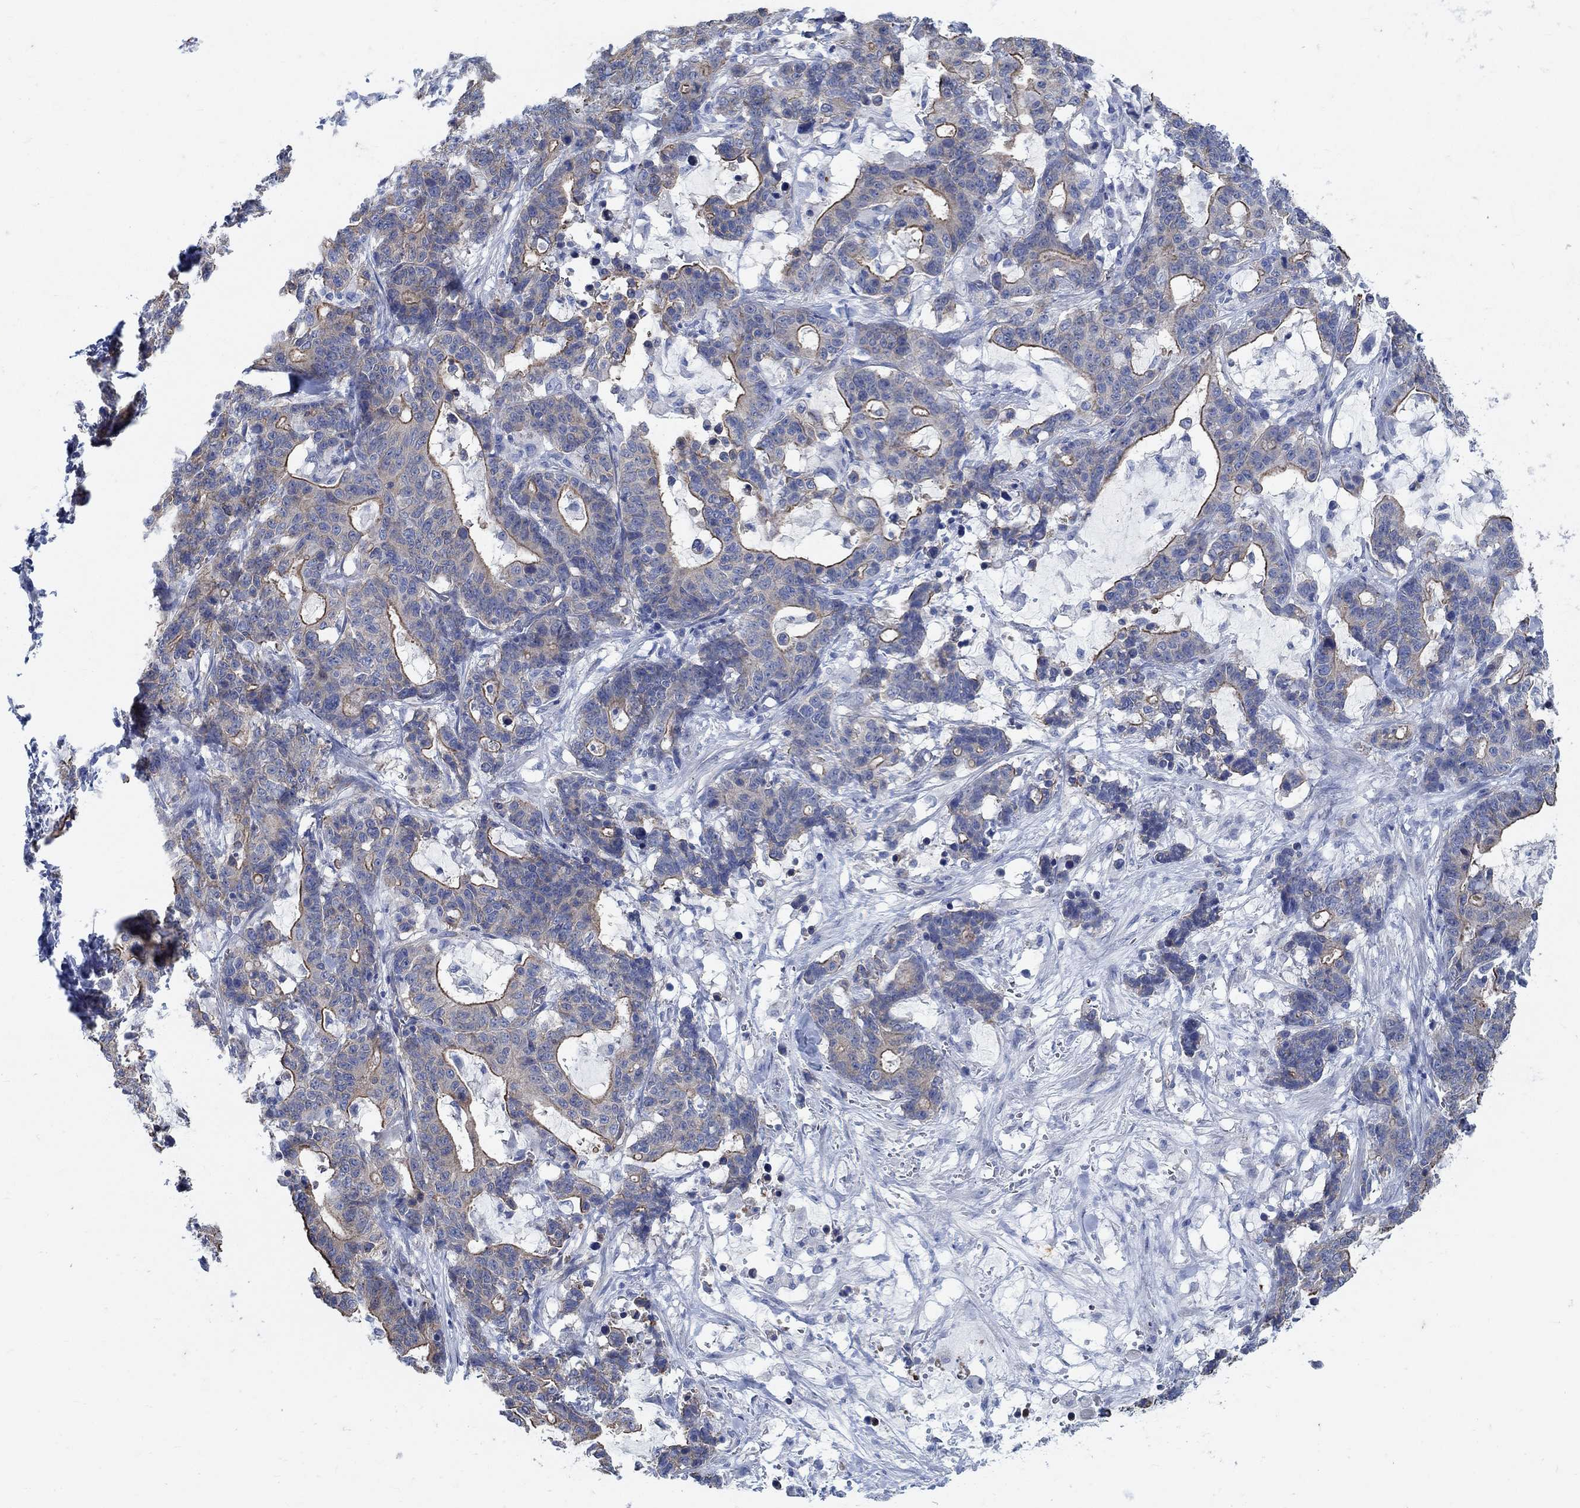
{"staining": {"intensity": "strong", "quantity": "<25%", "location": "cytoplasmic/membranous"}, "tissue": "stomach cancer", "cell_type": "Tumor cells", "image_type": "cancer", "snomed": [{"axis": "morphology", "description": "Normal tissue, NOS"}, {"axis": "morphology", "description": "Adenocarcinoma, NOS"}, {"axis": "topography", "description": "Stomach"}], "caption": "Immunohistochemistry staining of stomach cancer (adenocarcinoma), which shows medium levels of strong cytoplasmic/membranous expression in approximately <25% of tumor cells indicating strong cytoplasmic/membranous protein positivity. The staining was performed using DAB (3,3'-diaminobenzidine) (brown) for protein detection and nuclei were counterstained in hematoxylin (blue).", "gene": "TMEM198", "patient": {"sex": "female", "age": 64}}